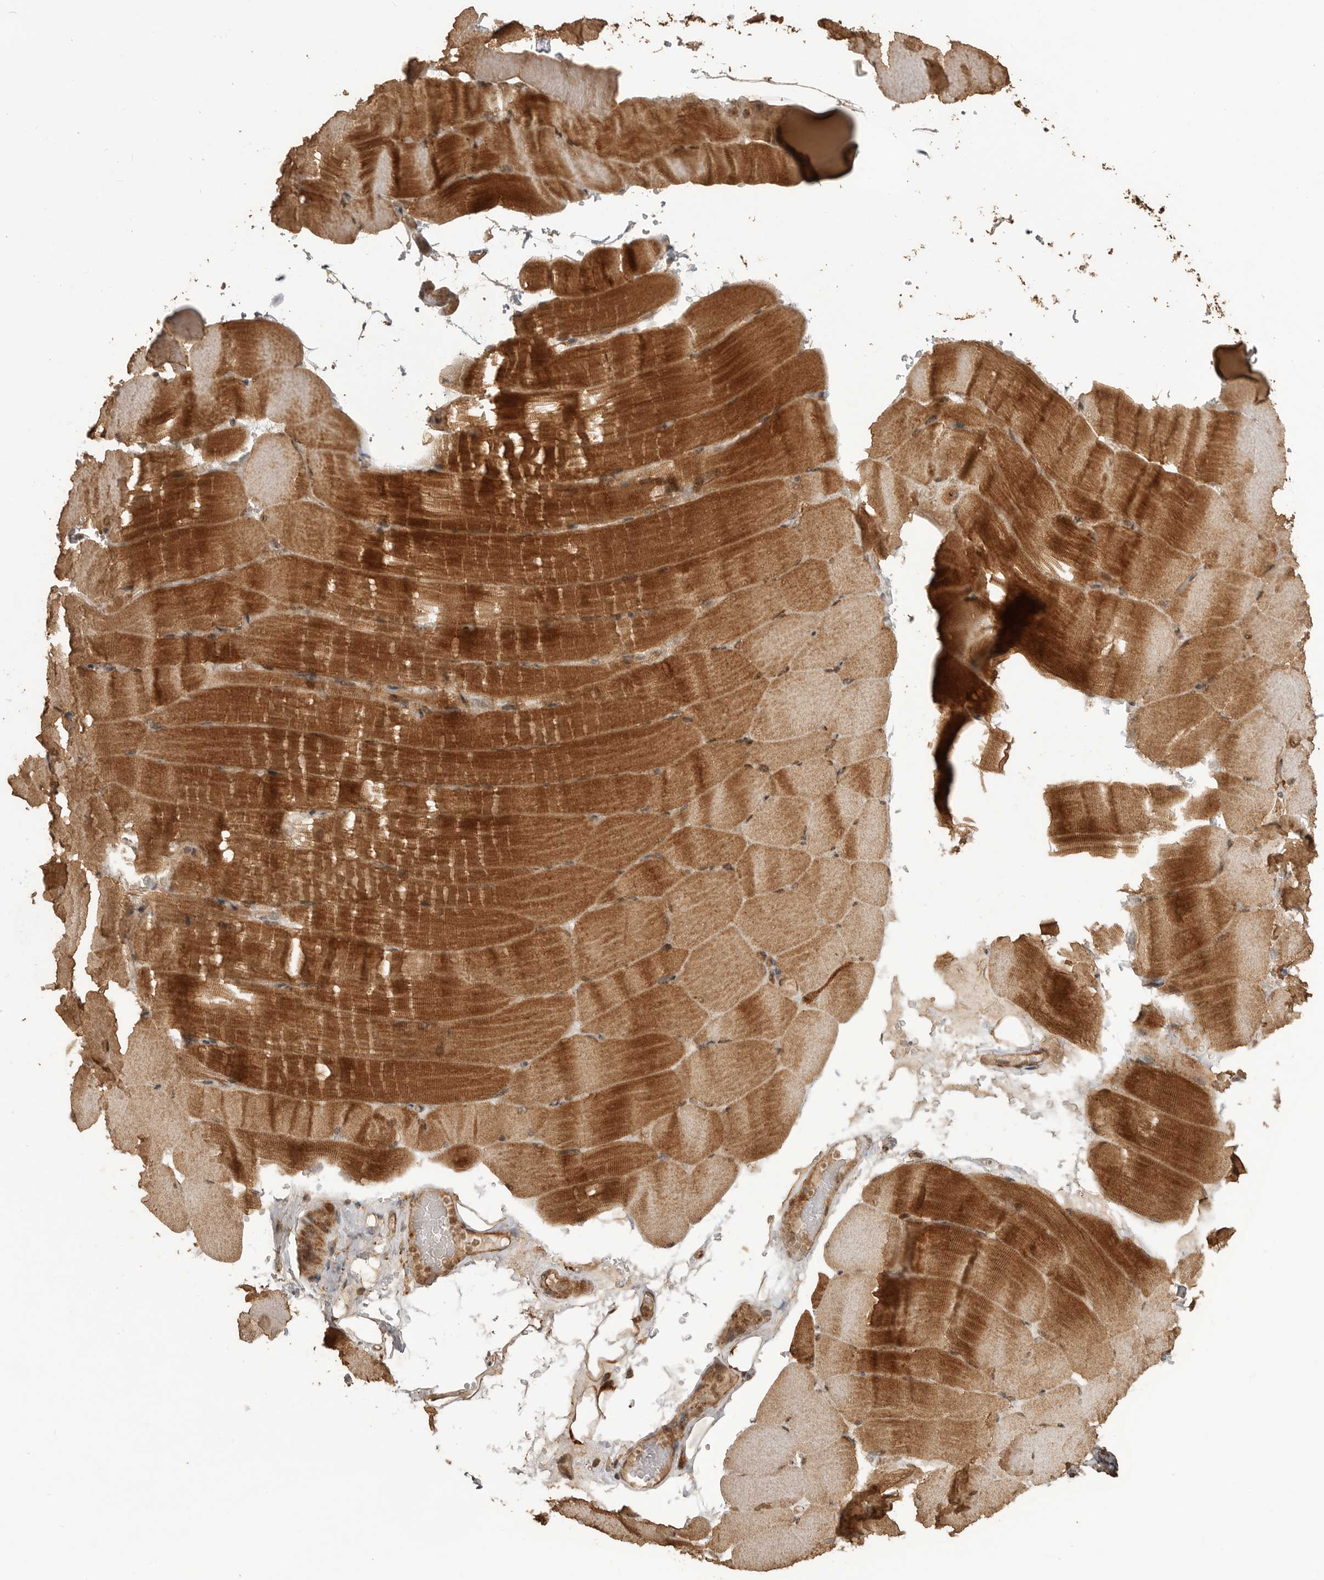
{"staining": {"intensity": "strong", "quantity": ">75%", "location": "cytoplasmic/membranous"}, "tissue": "skeletal muscle", "cell_type": "Myocytes", "image_type": "normal", "snomed": [{"axis": "morphology", "description": "Normal tissue, NOS"}, {"axis": "topography", "description": "Skeletal muscle"}, {"axis": "topography", "description": "Parathyroid gland"}], "caption": "A high amount of strong cytoplasmic/membranous positivity is appreciated in about >75% of myocytes in normal skeletal muscle.", "gene": "BOC", "patient": {"sex": "female", "age": 37}}